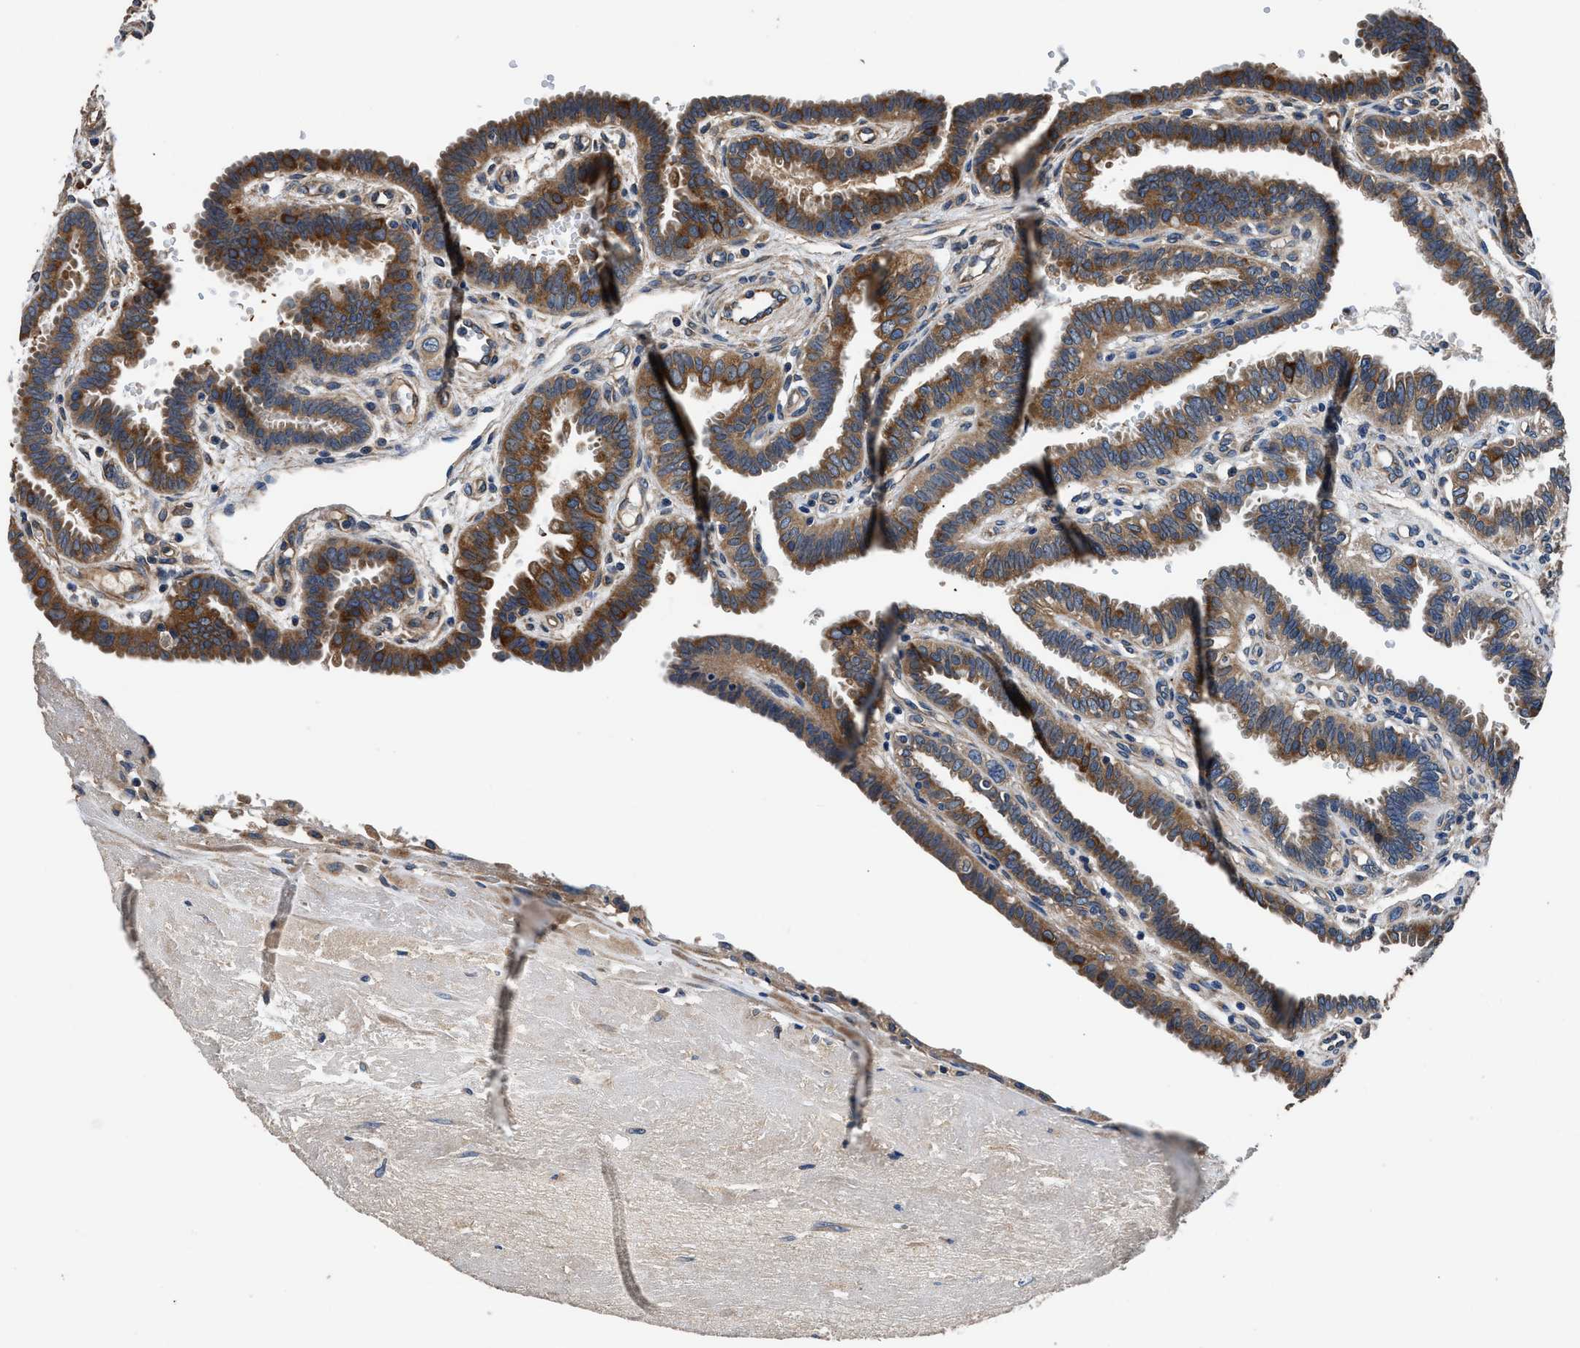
{"staining": {"intensity": "strong", "quantity": ">75%", "location": "cytoplasmic/membranous"}, "tissue": "fallopian tube", "cell_type": "Glandular cells", "image_type": "normal", "snomed": [{"axis": "morphology", "description": "Normal tissue, NOS"}, {"axis": "topography", "description": "Fallopian tube"}, {"axis": "topography", "description": "Placenta"}], "caption": "Strong cytoplasmic/membranous expression is identified in about >75% of glandular cells in unremarkable fallopian tube.", "gene": "DHRS7B", "patient": {"sex": "female", "age": 34}}